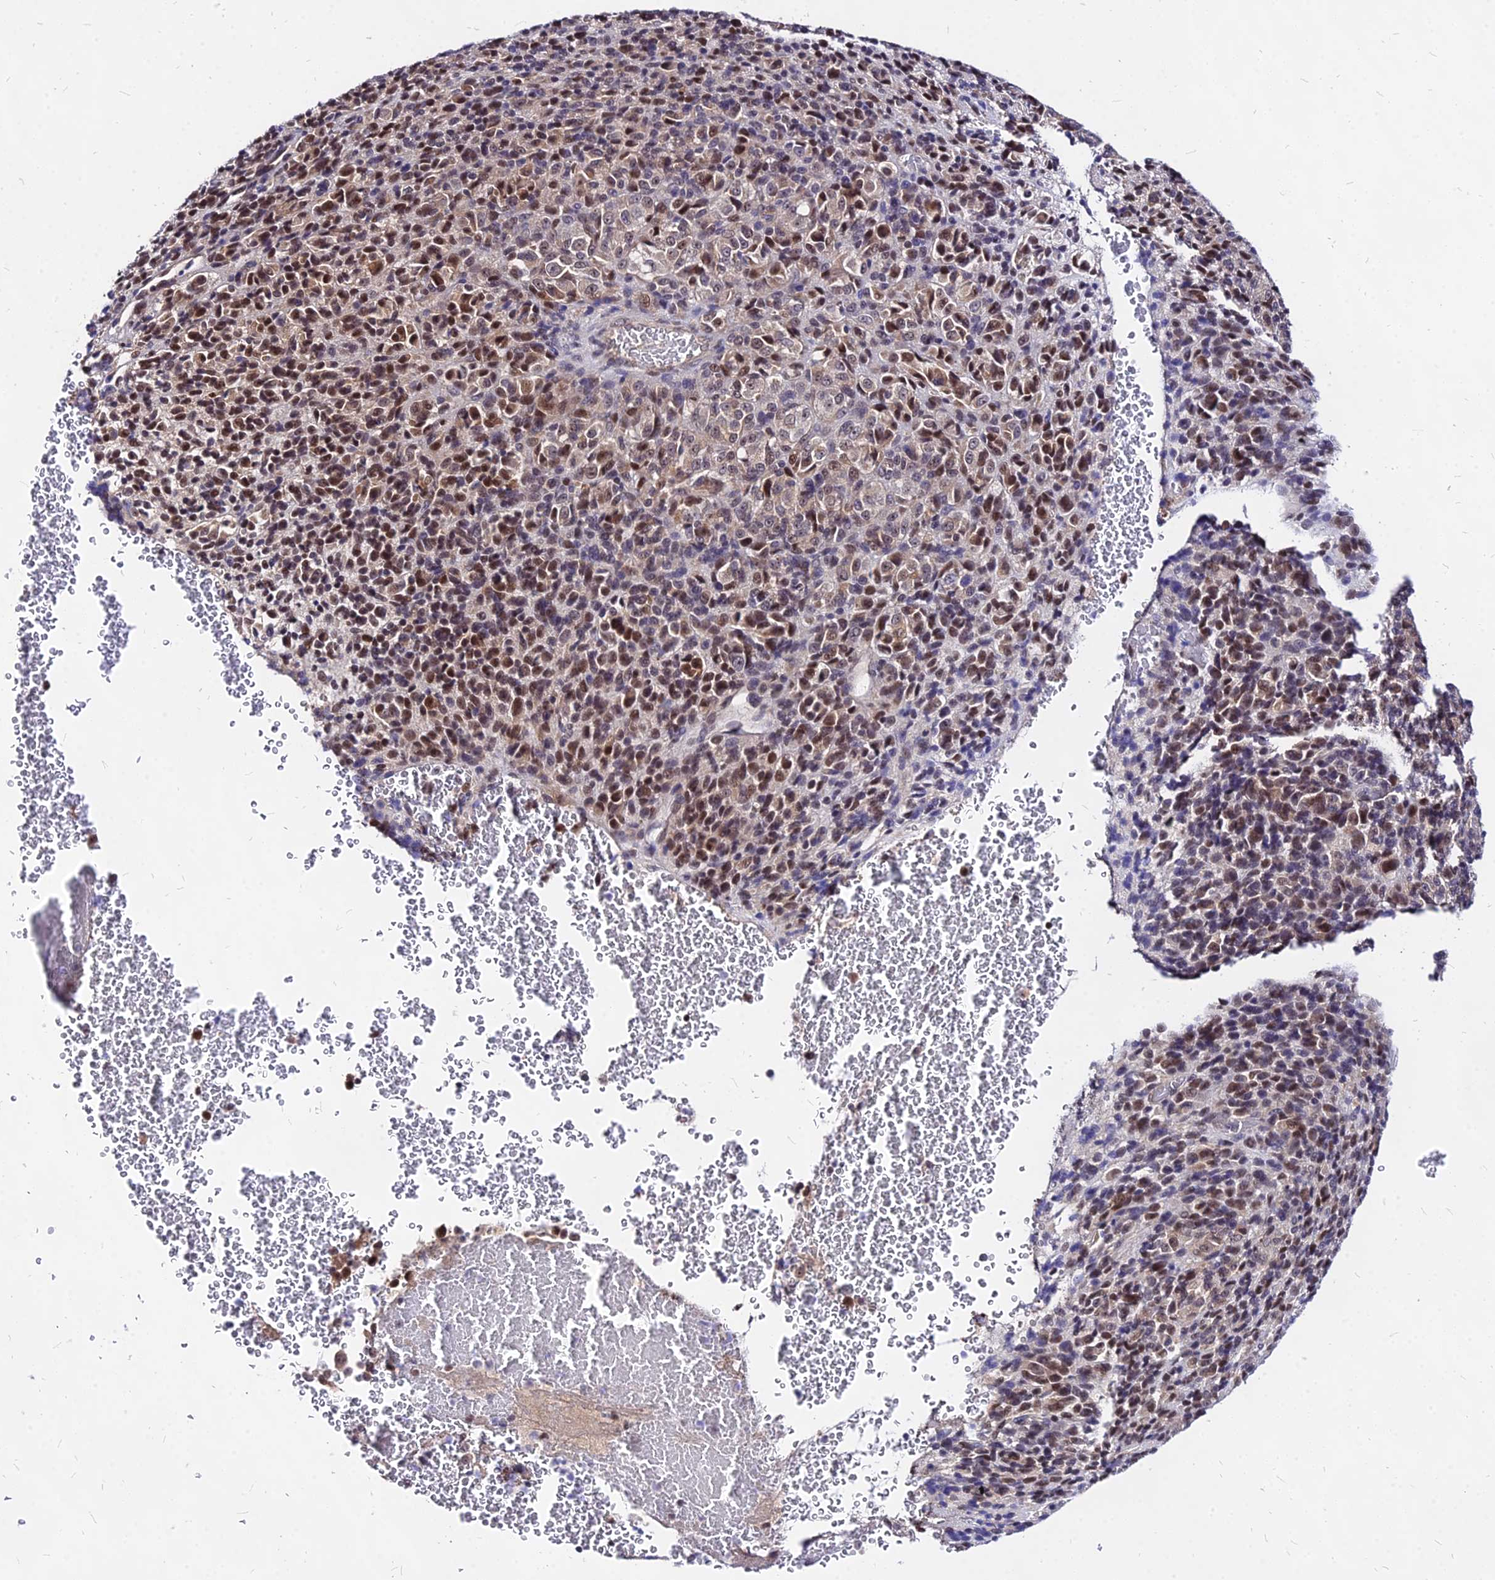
{"staining": {"intensity": "moderate", "quantity": ">75%", "location": "nuclear"}, "tissue": "melanoma", "cell_type": "Tumor cells", "image_type": "cancer", "snomed": [{"axis": "morphology", "description": "Malignant melanoma, Metastatic site"}, {"axis": "topography", "description": "Brain"}], "caption": "Human melanoma stained for a protein (brown) shows moderate nuclear positive expression in approximately >75% of tumor cells.", "gene": "DDX55", "patient": {"sex": "female", "age": 56}}